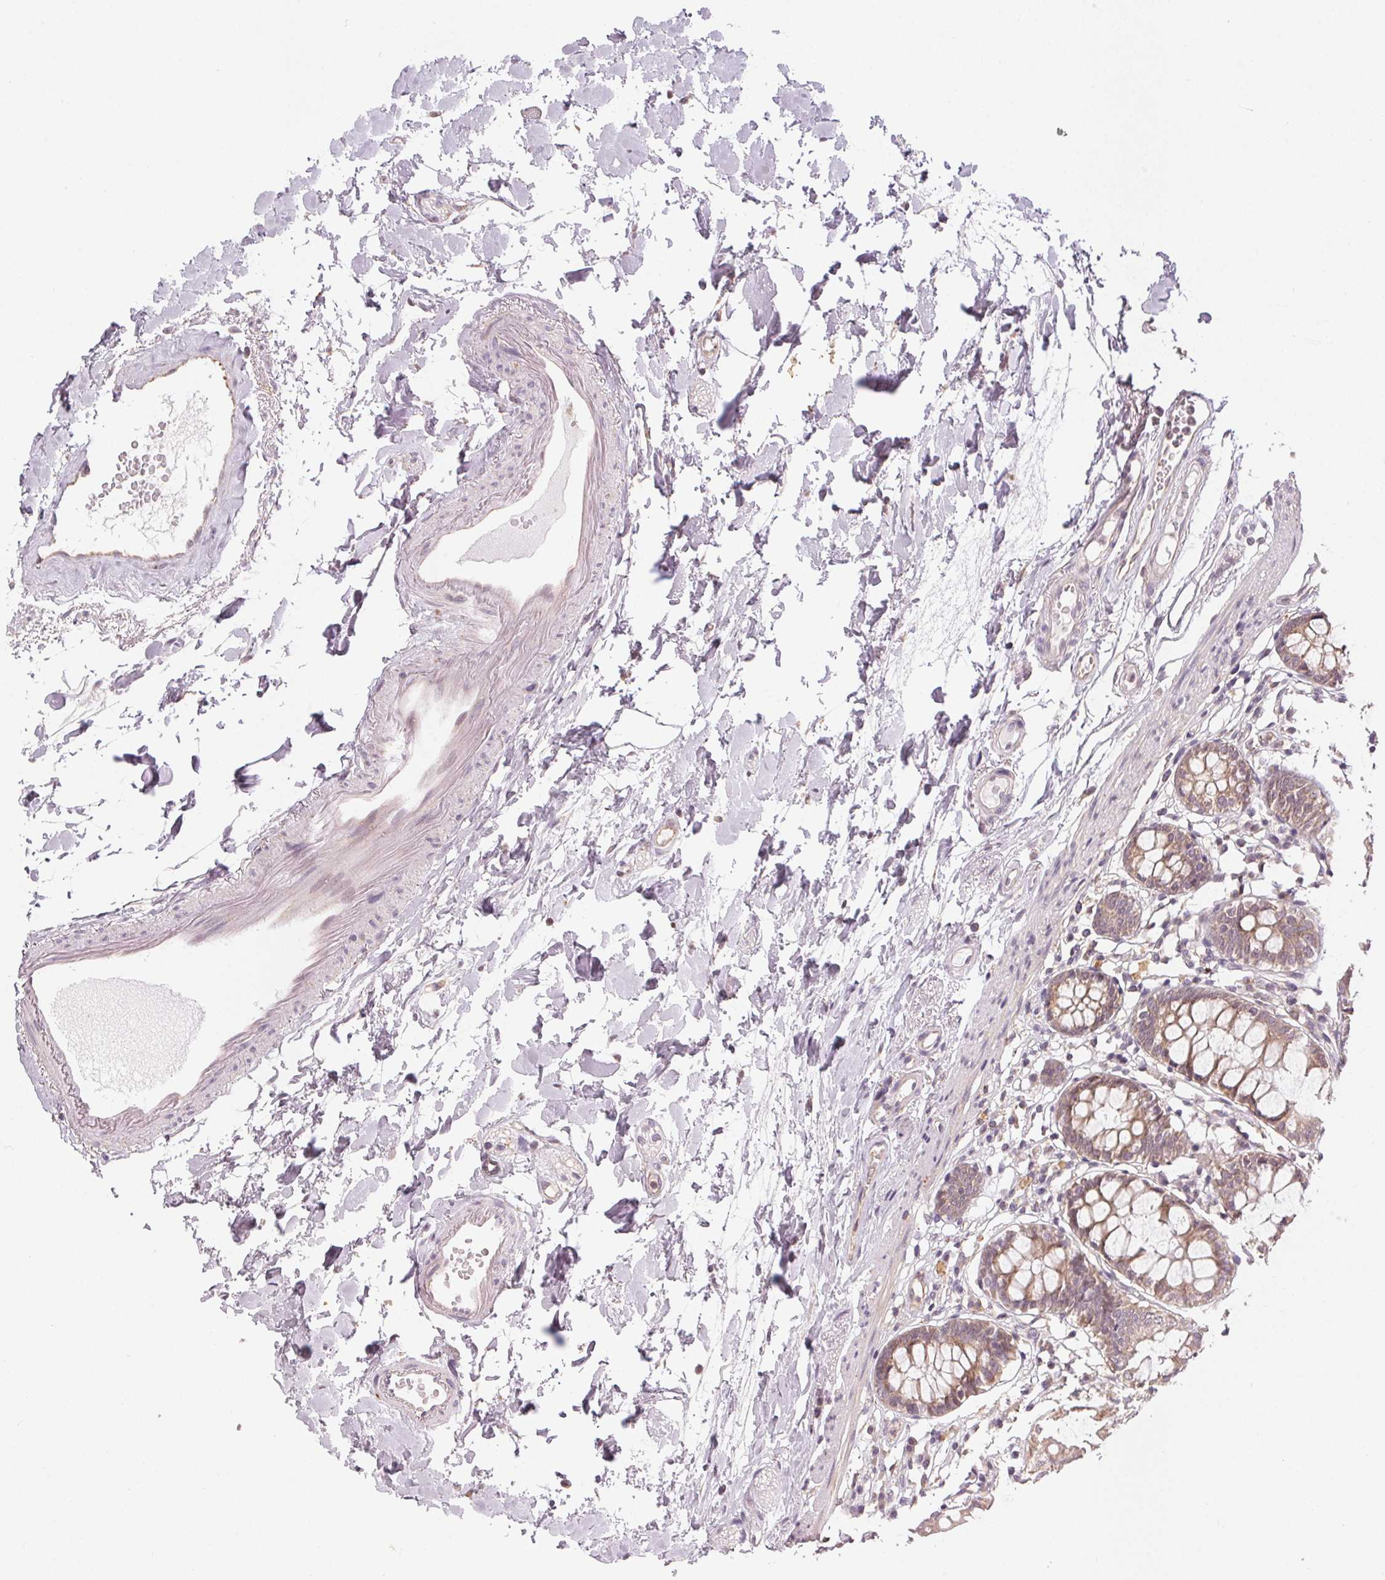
{"staining": {"intensity": "weak", "quantity": "25%-75%", "location": "cytoplasmic/membranous"}, "tissue": "colon", "cell_type": "Endothelial cells", "image_type": "normal", "snomed": [{"axis": "morphology", "description": "Normal tissue, NOS"}, {"axis": "topography", "description": "Colon"}], "caption": "Benign colon displays weak cytoplasmic/membranous staining in about 25%-75% of endothelial cells, visualized by immunohistochemistry. Immunohistochemistry stains the protein of interest in brown and the nuclei are stained blue.", "gene": "NCOA4", "patient": {"sex": "female", "age": 84}}